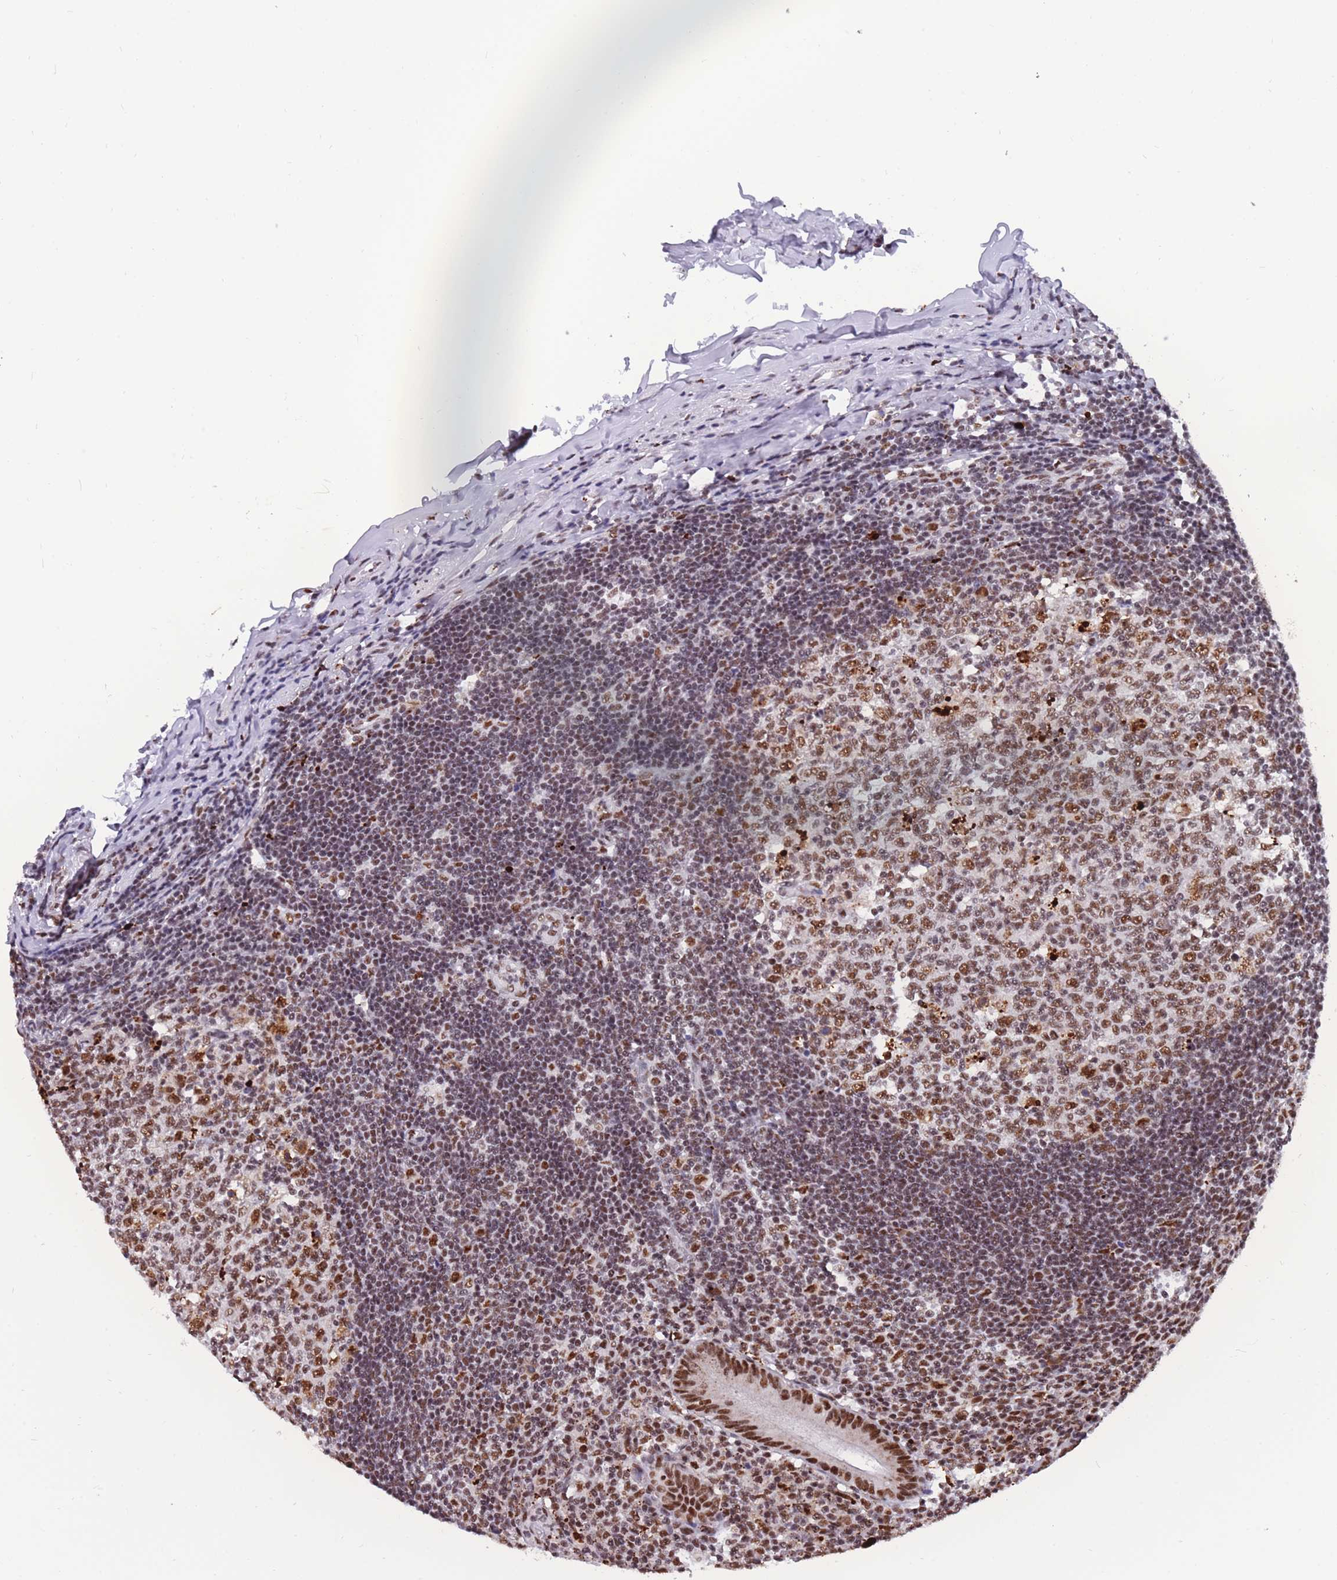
{"staining": {"intensity": "strong", "quantity": ">75%", "location": "nuclear"}, "tissue": "appendix", "cell_type": "Glandular cells", "image_type": "normal", "snomed": [{"axis": "morphology", "description": "Normal tissue, NOS"}, {"axis": "topography", "description": "Appendix"}], "caption": "A high-resolution photomicrograph shows immunohistochemistry (IHC) staining of normal appendix, which reveals strong nuclear positivity in approximately >75% of glandular cells. Using DAB (3,3'-diaminobenzidine) (brown) and hematoxylin (blue) stains, captured at high magnification using brightfield microscopy.", "gene": "PRPF19", "patient": {"sex": "female", "age": 54}}